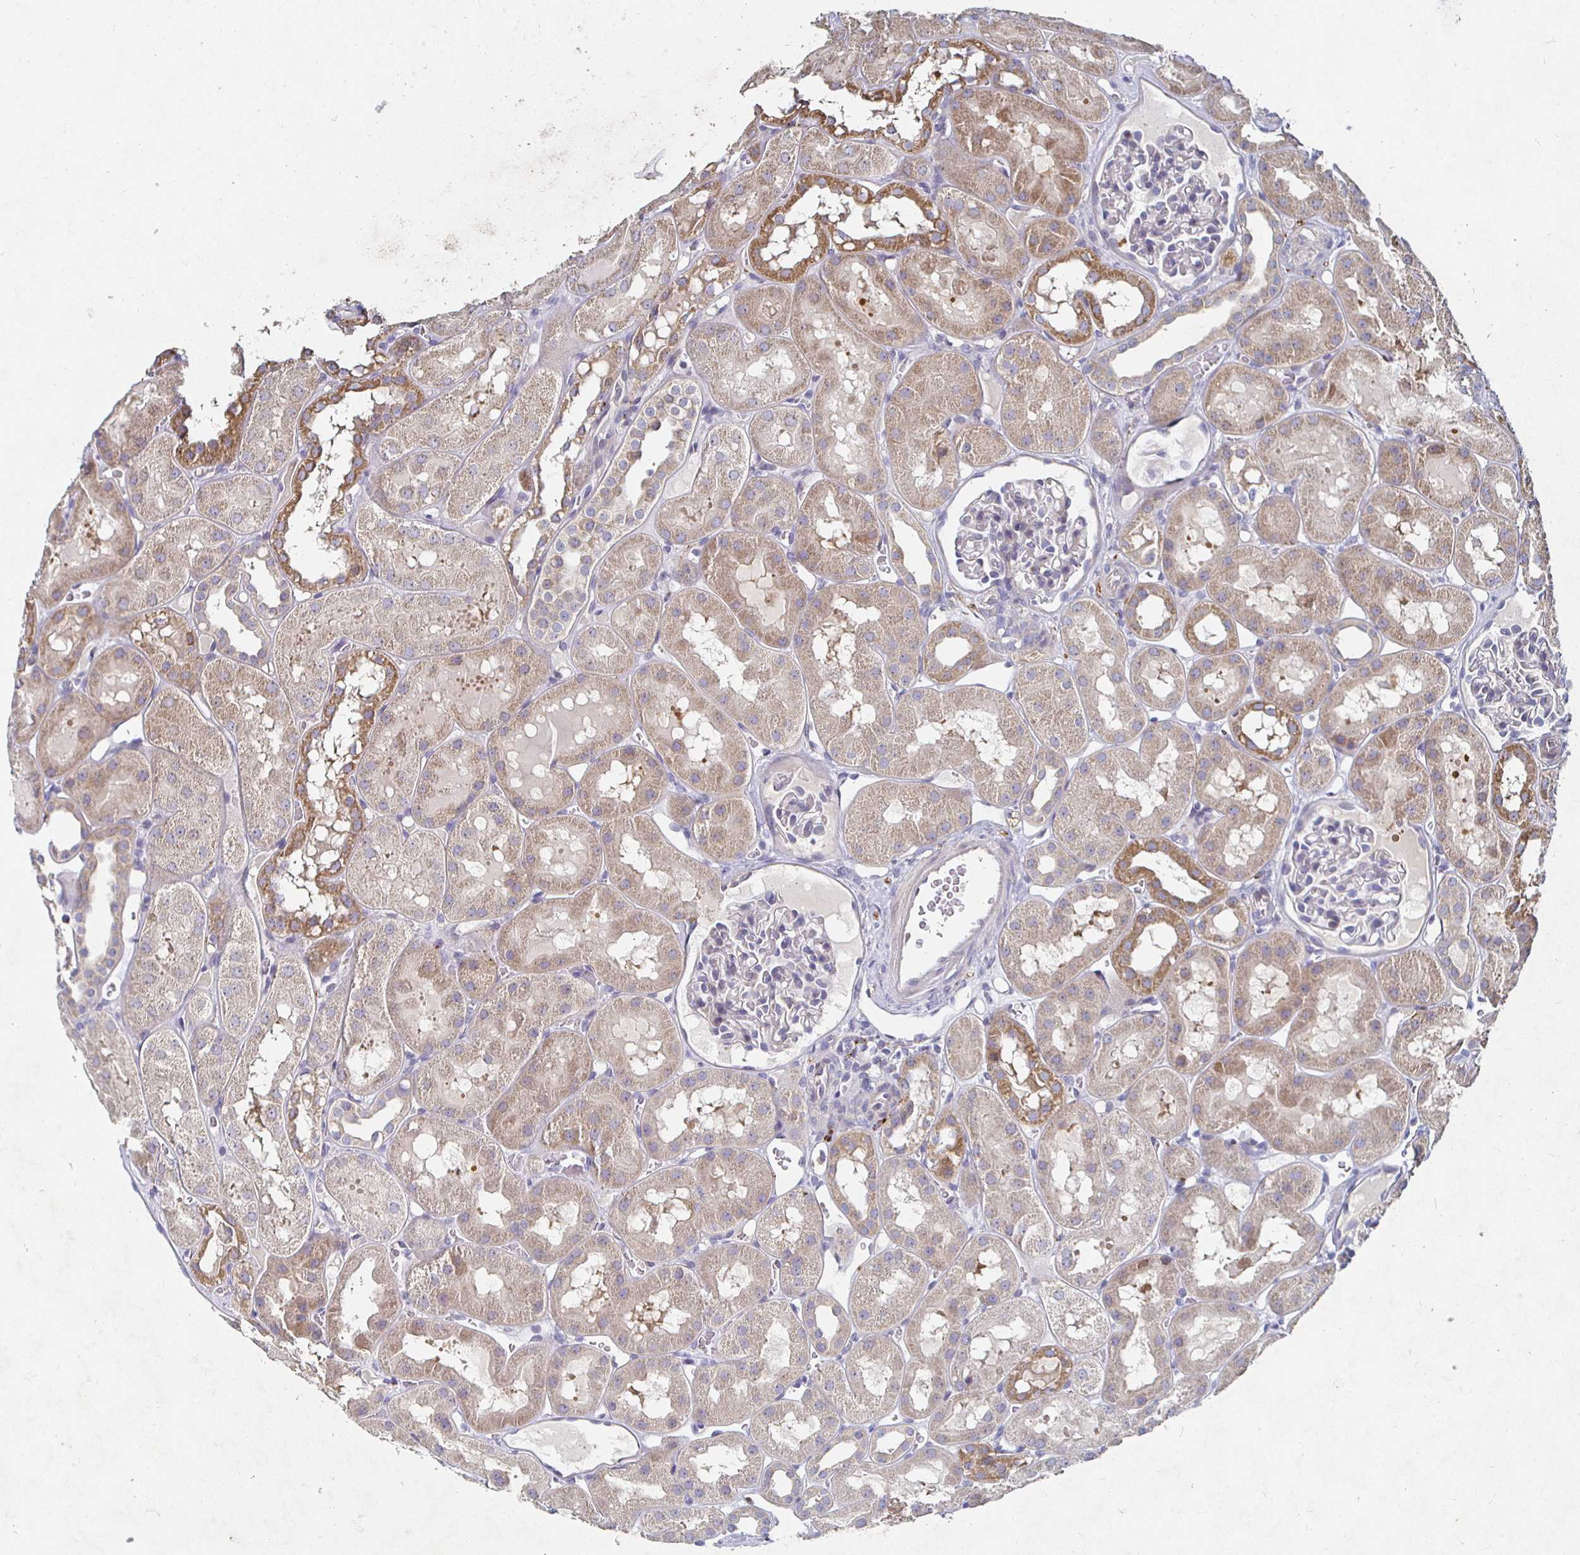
{"staining": {"intensity": "negative", "quantity": "none", "location": "none"}, "tissue": "kidney", "cell_type": "Cells in glomeruli", "image_type": "normal", "snomed": [{"axis": "morphology", "description": "Normal tissue, NOS"}, {"axis": "topography", "description": "Kidney"}, {"axis": "topography", "description": "Urinary bladder"}], "caption": "The histopathology image reveals no significant staining in cells in glomeruli of kidney.", "gene": "NRSN1", "patient": {"sex": "male", "age": 16}}